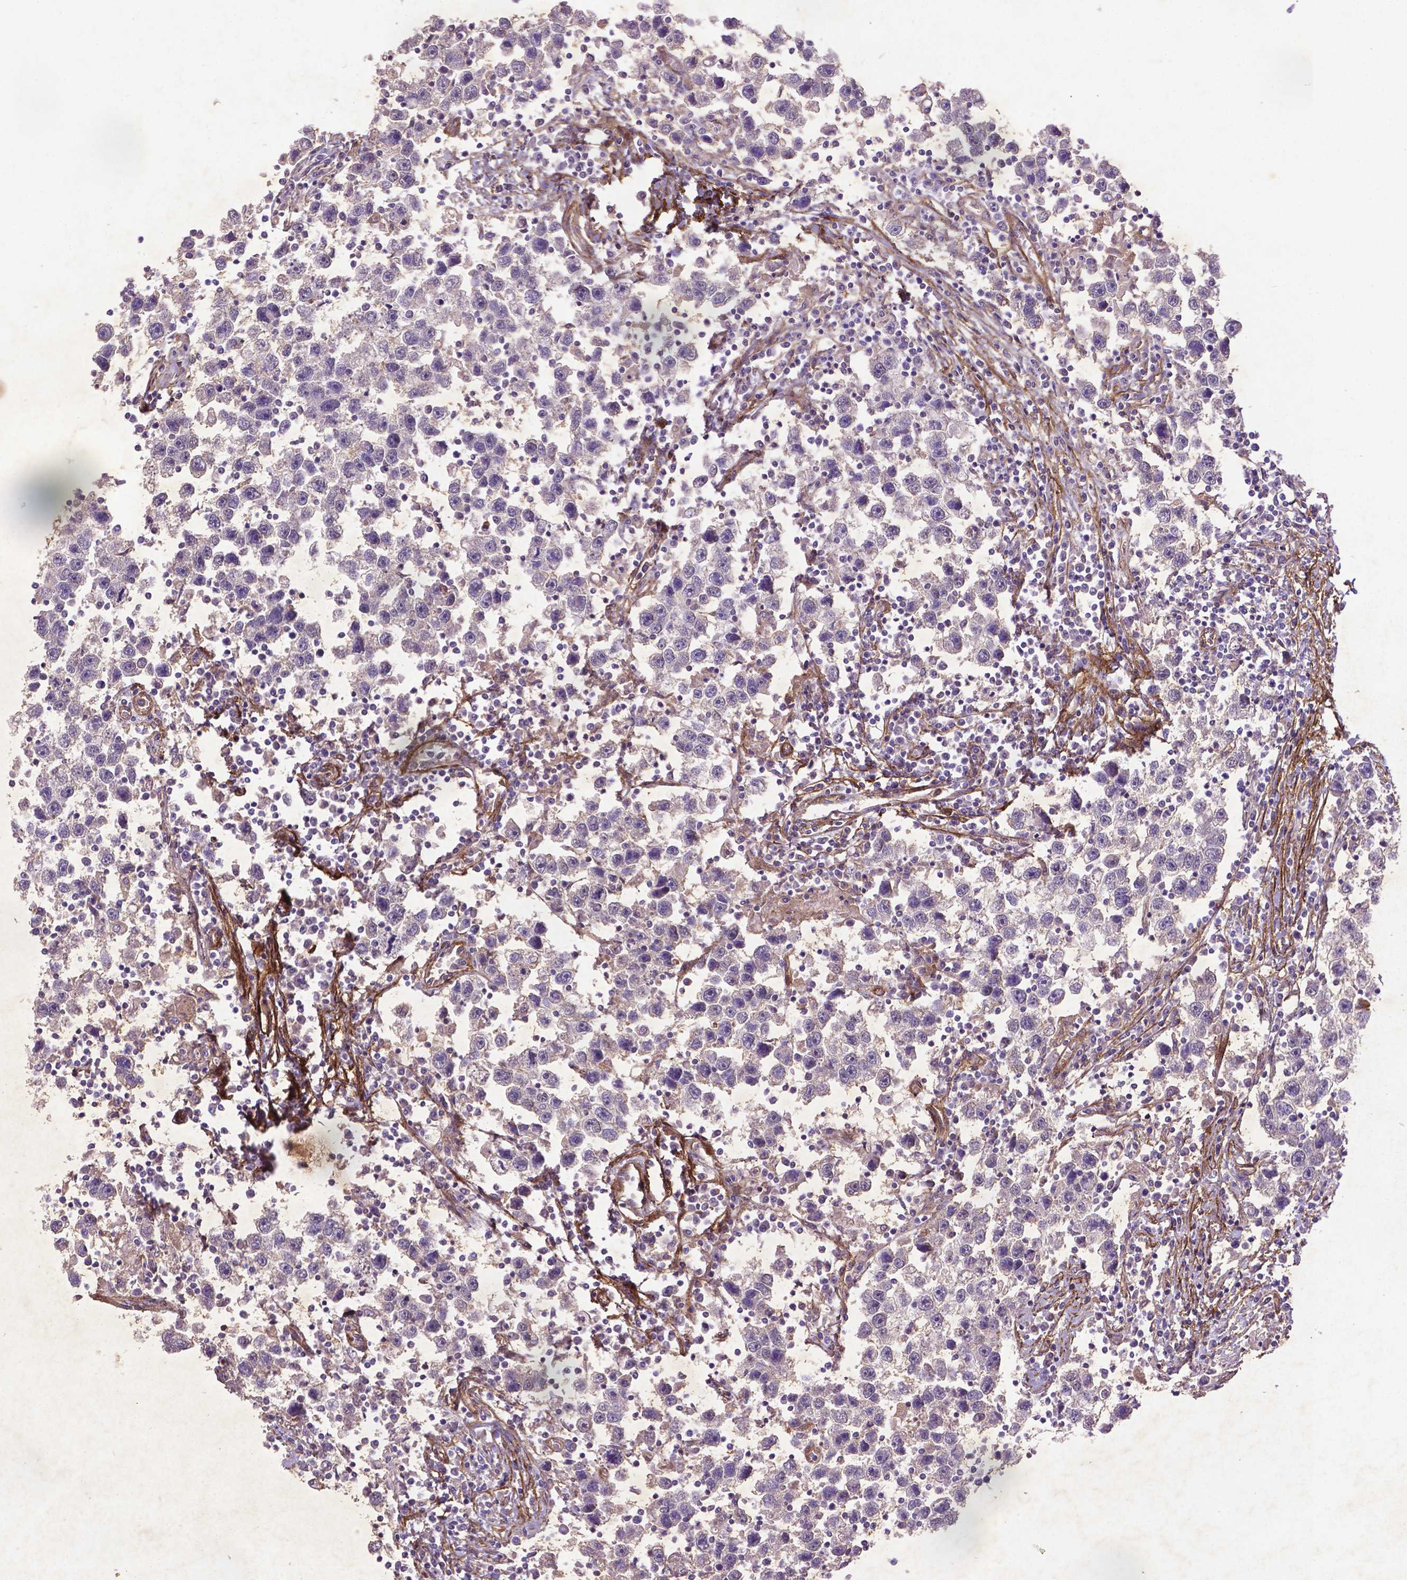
{"staining": {"intensity": "weak", "quantity": "25%-75%", "location": "cytoplasmic/membranous"}, "tissue": "testis cancer", "cell_type": "Tumor cells", "image_type": "cancer", "snomed": [{"axis": "morphology", "description": "Seminoma, NOS"}, {"axis": "topography", "description": "Testis"}], "caption": "The histopathology image displays a brown stain indicating the presence of a protein in the cytoplasmic/membranous of tumor cells in testis seminoma.", "gene": "RRAS", "patient": {"sex": "male", "age": 30}}